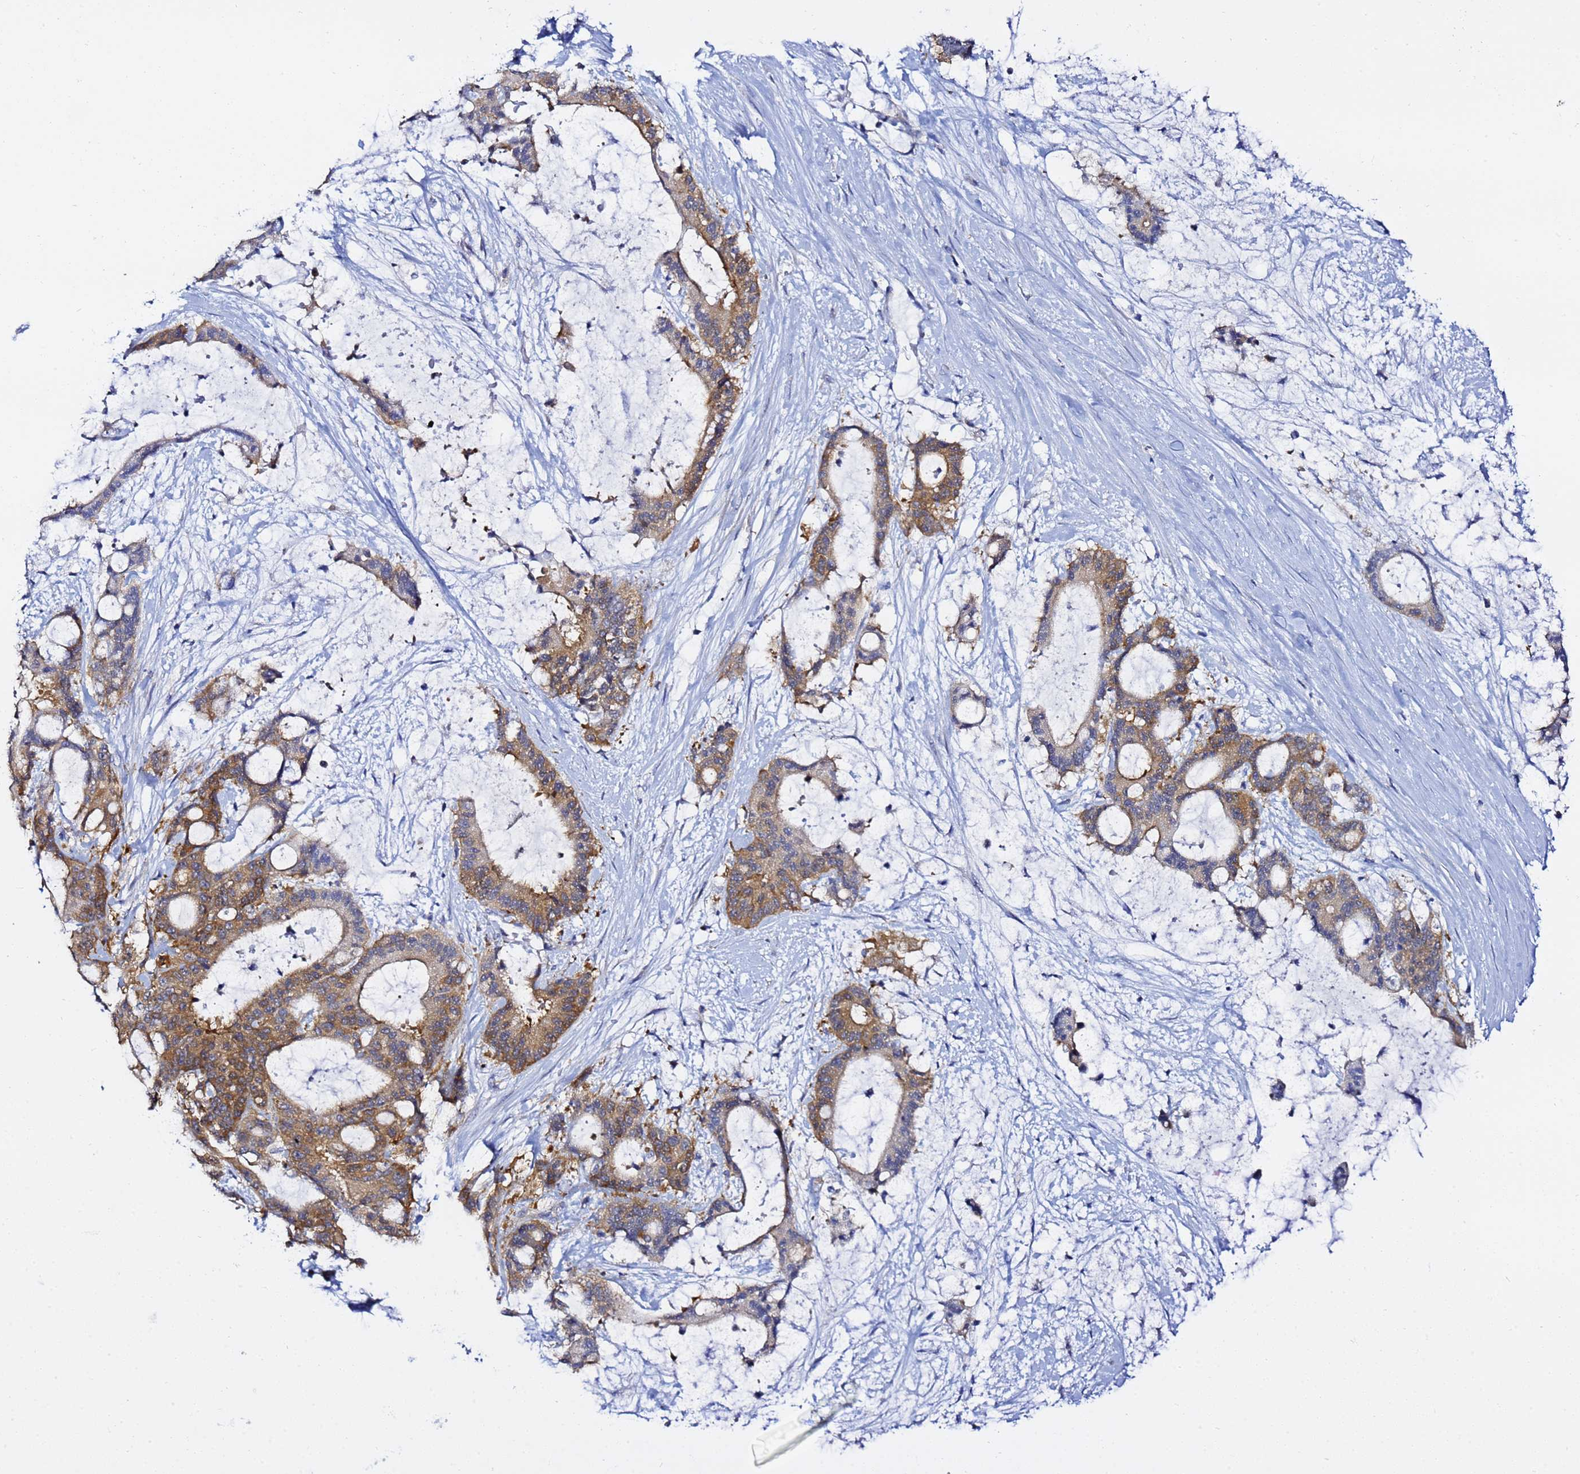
{"staining": {"intensity": "moderate", "quantity": ">75%", "location": "cytoplasmic/membranous"}, "tissue": "liver cancer", "cell_type": "Tumor cells", "image_type": "cancer", "snomed": [{"axis": "morphology", "description": "Normal tissue, NOS"}, {"axis": "morphology", "description": "Cholangiocarcinoma"}, {"axis": "topography", "description": "Liver"}, {"axis": "topography", "description": "Peripheral nerve tissue"}], "caption": "Tumor cells demonstrate medium levels of moderate cytoplasmic/membranous positivity in approximately >75% of cells in human liver cancer.", "gene": "LENG1", "patient": {"sex": "female", "age": 73}}